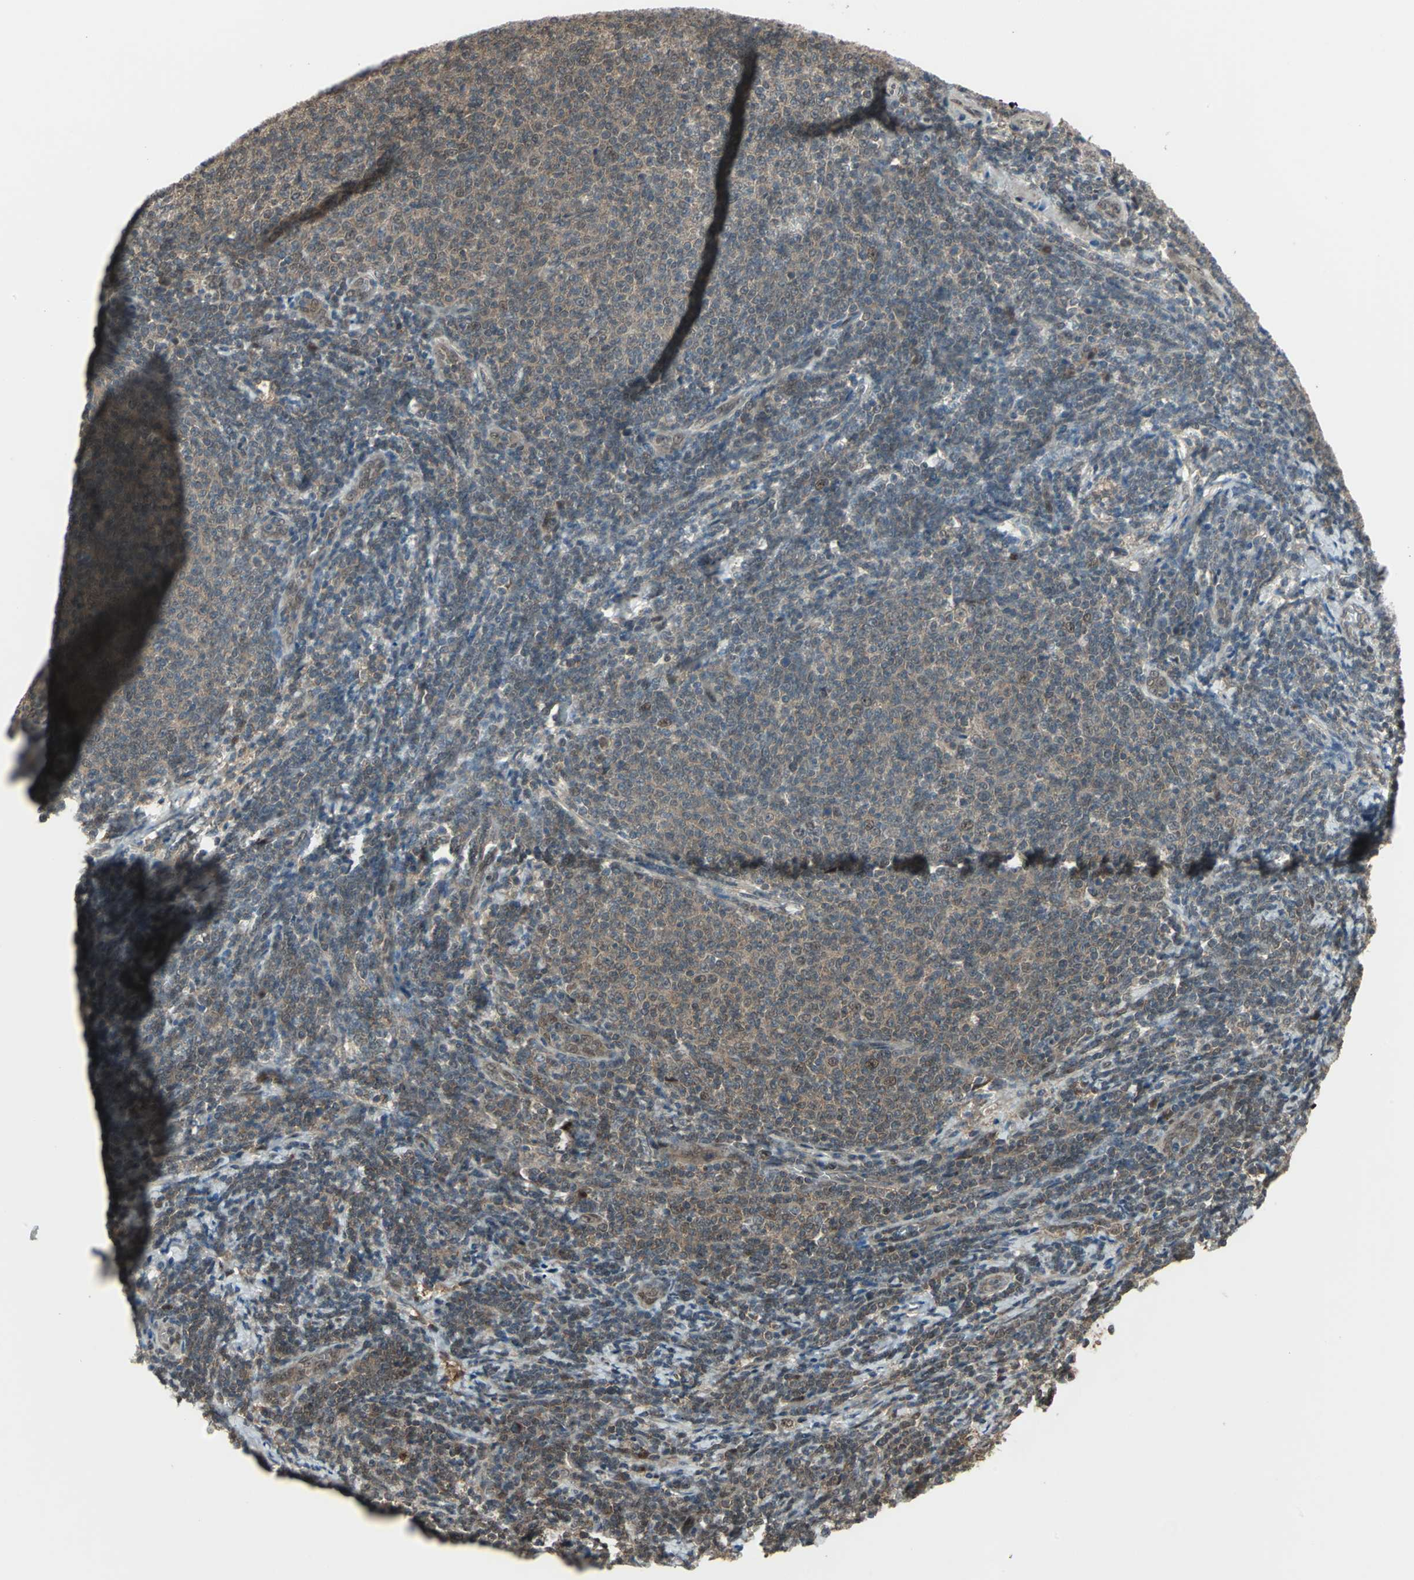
{"staining": {"intensity": "weak", "quantity": "25%-75%", "location": "cytoplasmic/membranous,nuclear"}, "tissue": "lymphoma", "cell_type": "Tumor cells", "image_type": "cancer", "snomed": [{"axis": "morphology", "description": "Malignant lymphoma, non-Hodgkin's type, Low grade"}, {"axis": "topography", "description": "Lymph node"}], "caption": "Malignant lymphoma, non-Hodgkin's type (low-grade) stained with immunohistochemistry displays weak cytoplasmic/membranous and nuclear expression in approximately 25%-75% of tumor cells. (Brightfield microscopy of DAB IHC at high magnification).", "gene": "COPS5", "patient": {"sex": "male", "age": 66}}